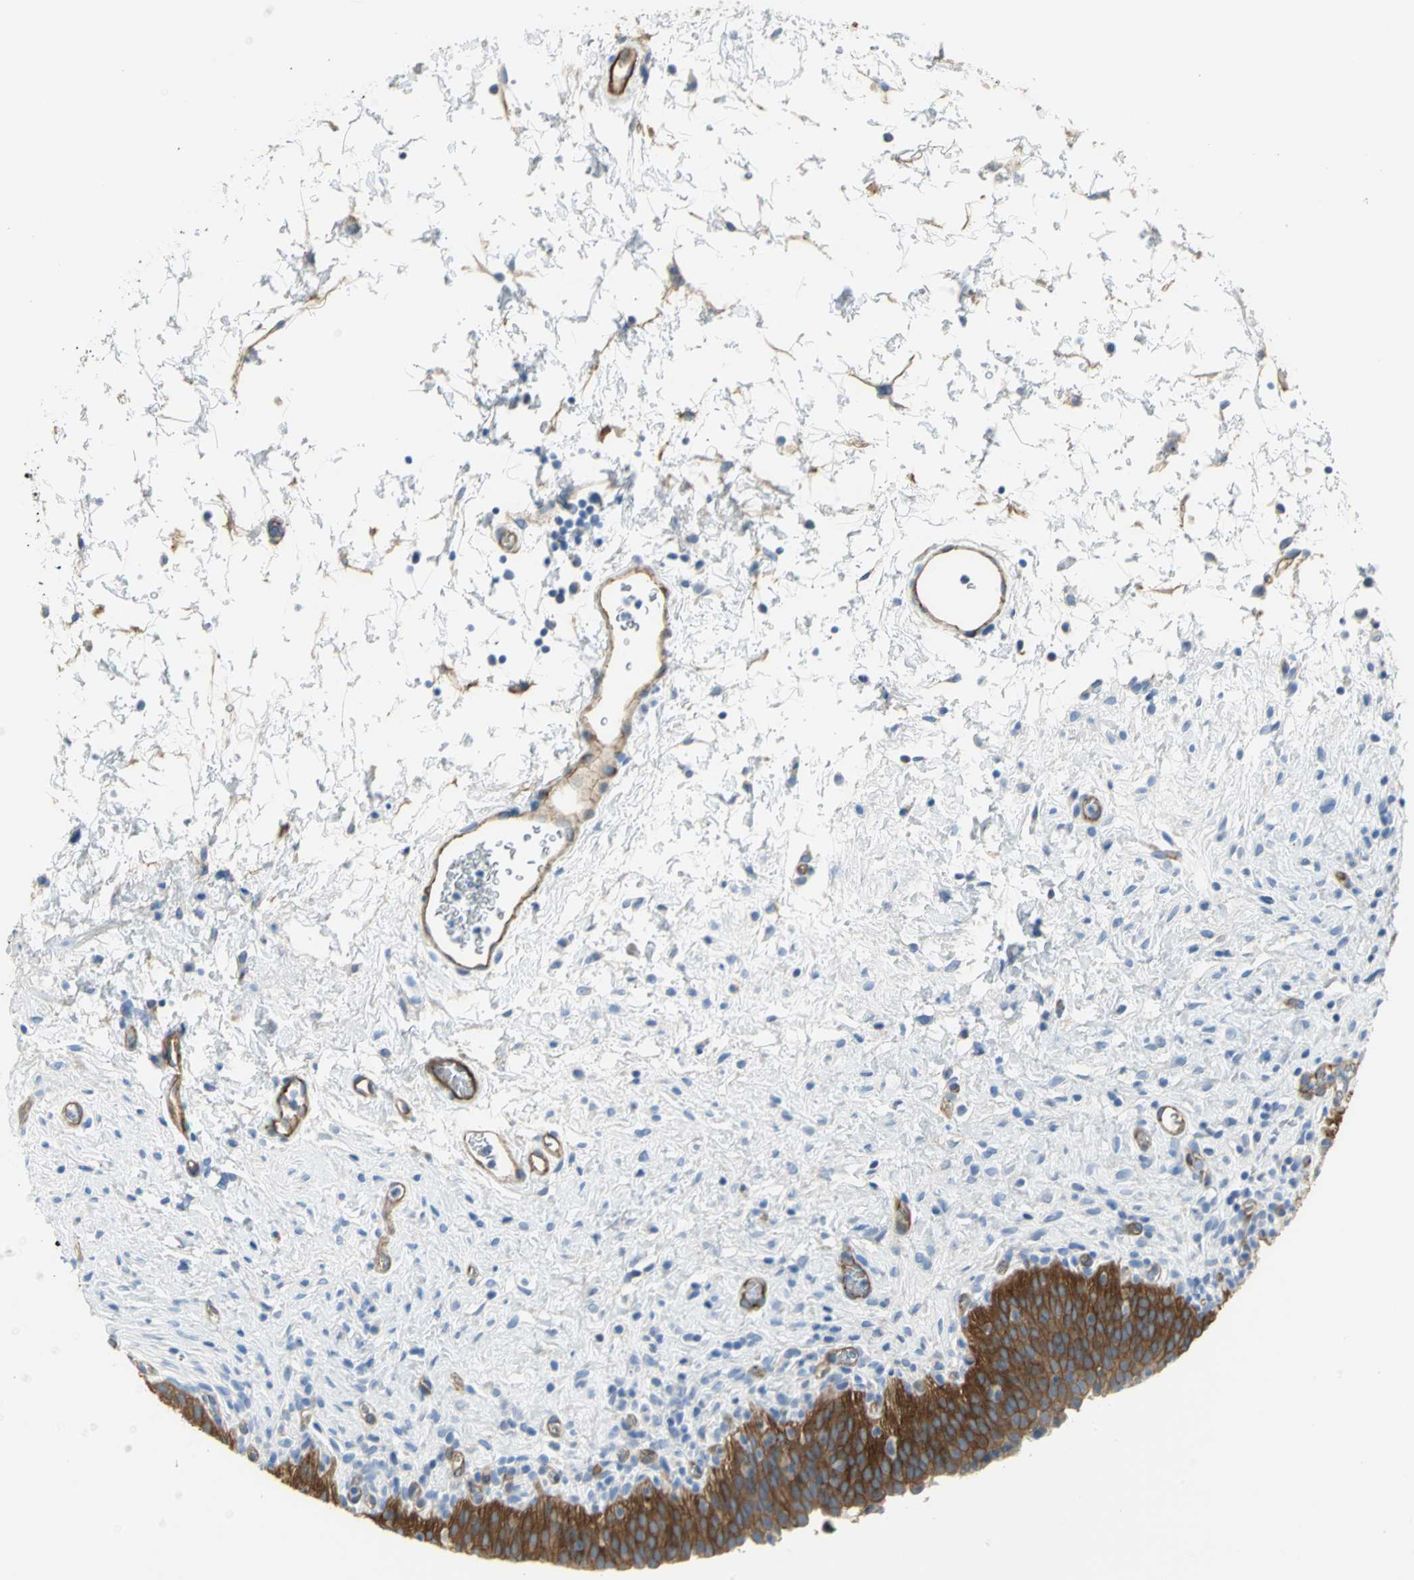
{"staining": {"intensity": "strong", "quantity": ">75%", "location": "cytoplasmic/membranous"}, "tissue": "urinary bladder", "cell_type": "Urothelial cells", "image_type": "normal", "snomed": [{"axis": "morphology", "description": "Normal tissue, NOS"}, {"axis": "topography", "description": "Urinary bladder"}], "caption": "A high amount of strong cytoplasmic/membranous expression is seen in approximately >75% of urothelial cells in benign urinary bladder.", "gene": "FLNB", "patient": {"sex": "male", "age": 51}}